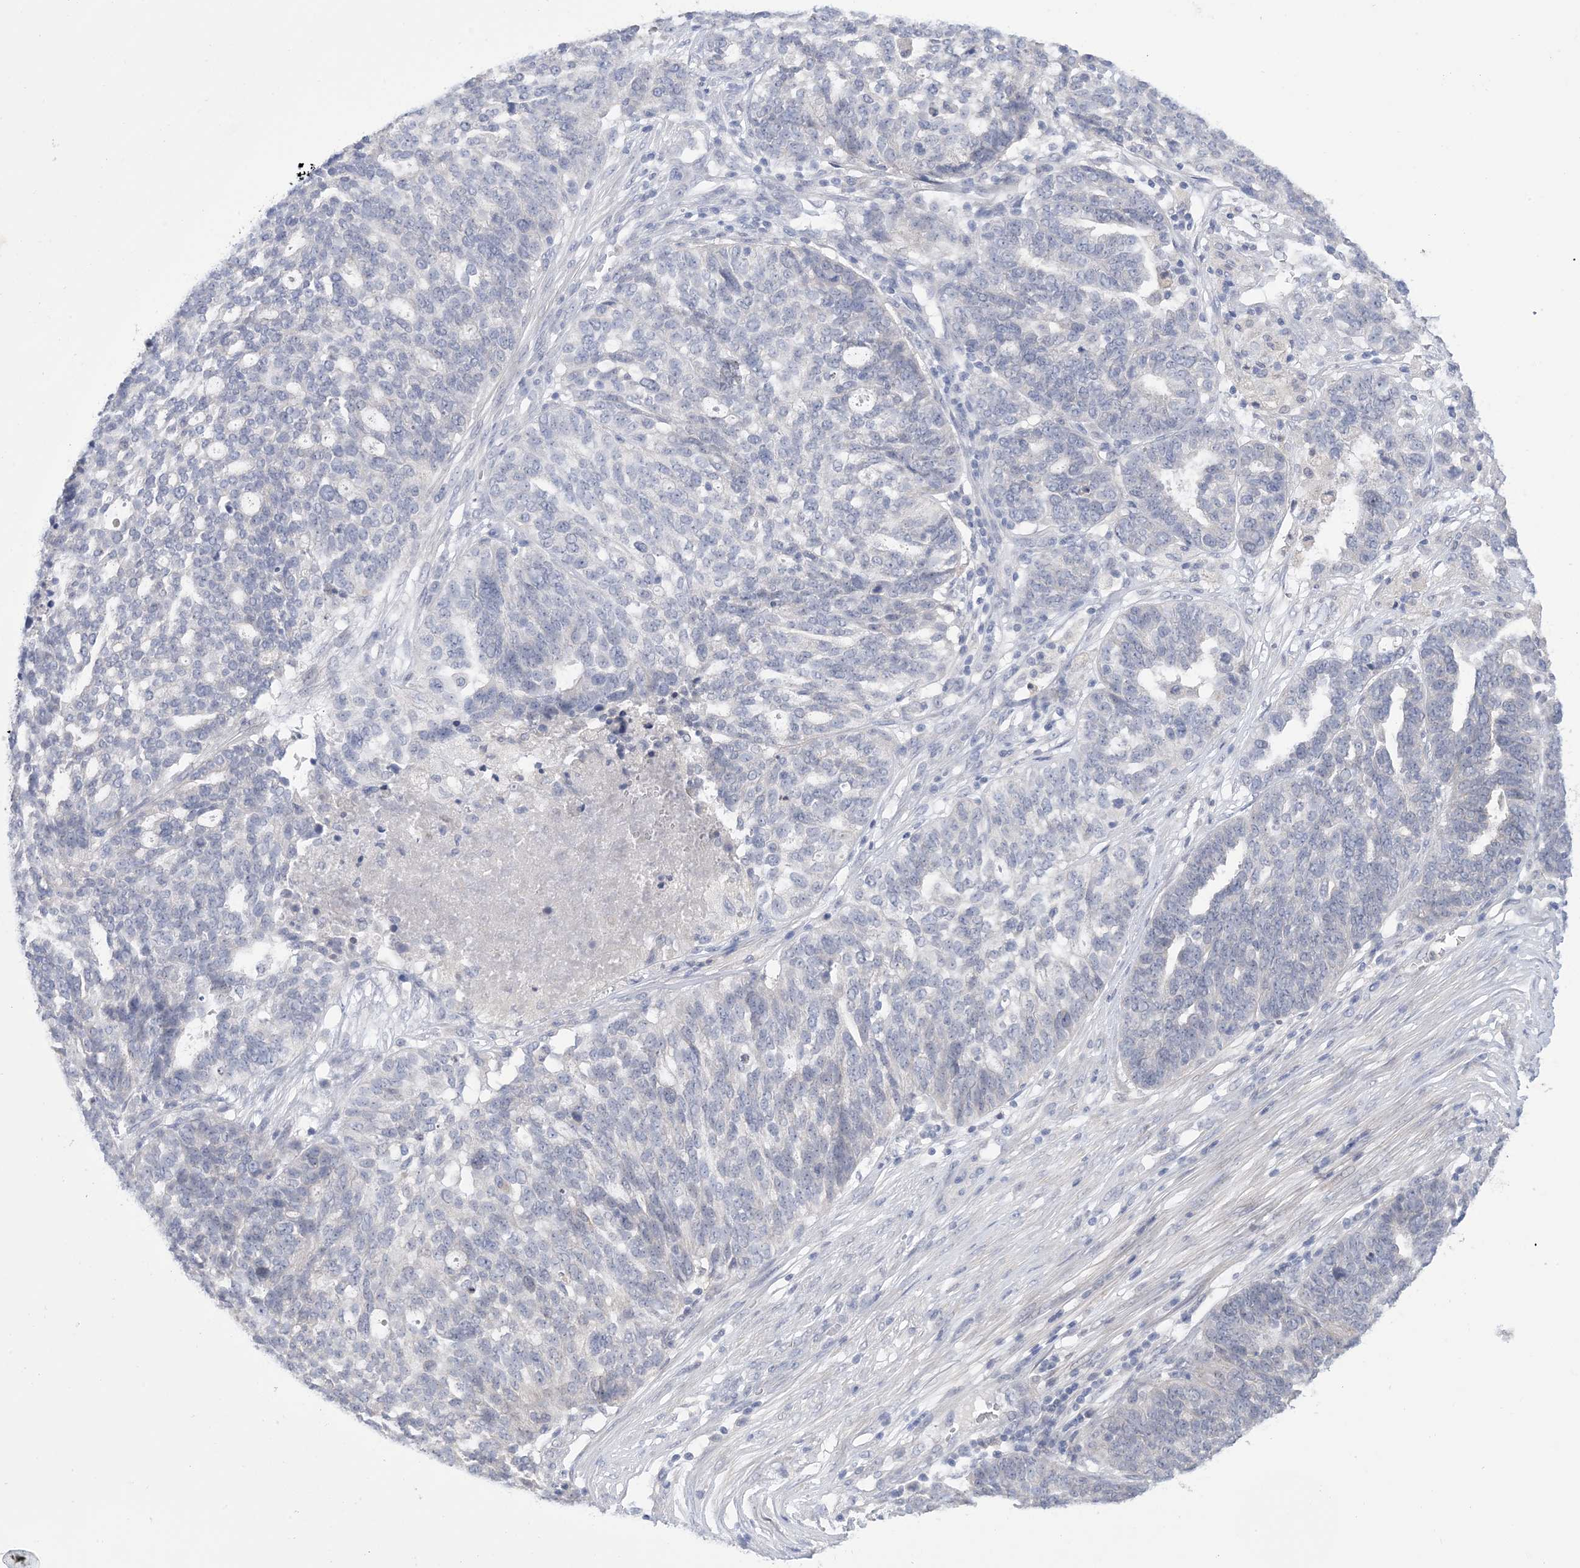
{"staining": {"intensity": "negative", "quantity": "none", "location": "none"}, "tissue": "ovarian cancer", "cell_type": "Tumor cells", "image_type": "cancer", "snomed": [{"axis": "morphology", "description": "Cystadenocarcinoma, serous, NOS"}, {"axis": "topography", "description": "Ovary"}], "caption": "This image is of ovarian serous cystadenocarcinoma stained with immunohistochemistry (IHC) to label a protein in brown with the nuclei are counter-stained blue. There is no staining in tumor cells. (Stains: DAB IHC with hematoxylin counter stain, Microscopy: brightfield microscopy at high magnification).", "gene": "TTYH1", "patient": {"sex": "female", "age": 59}}